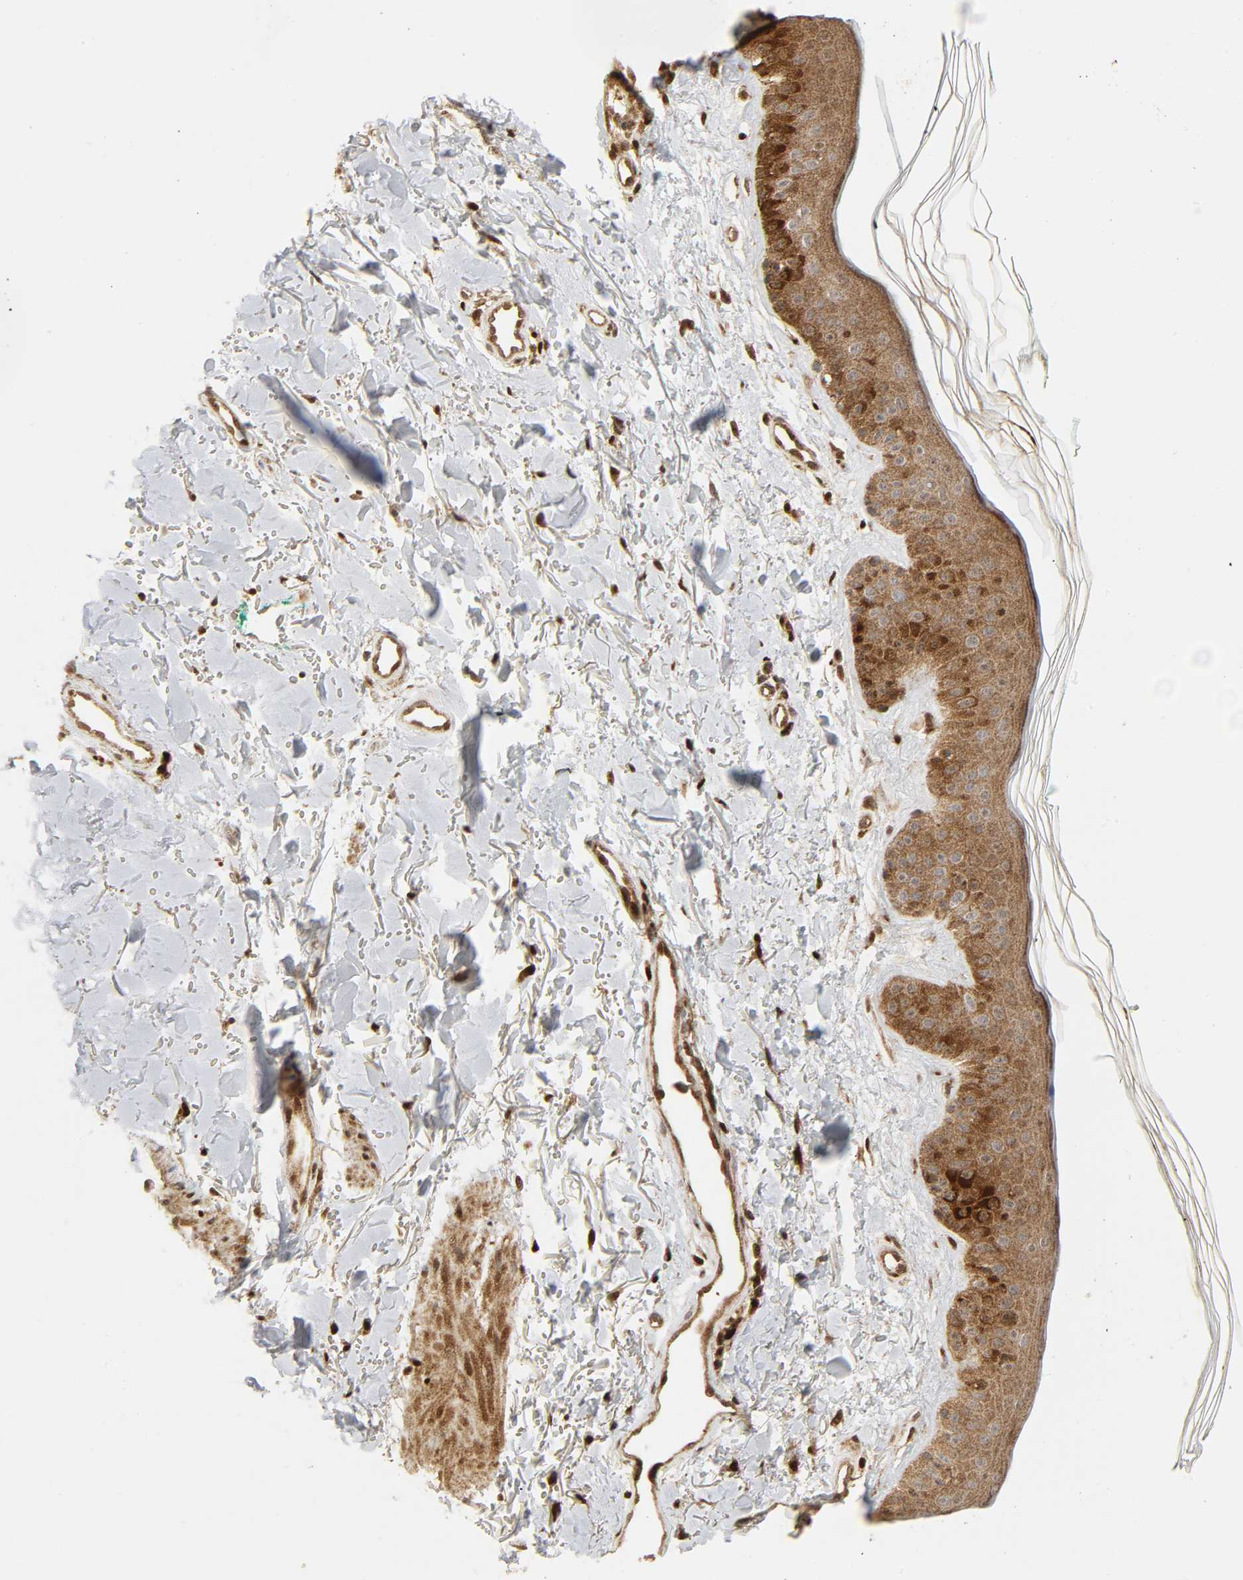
{"staining": {"intensity": "strong", "quantity": ">75%", "location": "cytoplasmic/membranous,nuclear"}, "tissue": "skin", "cell_type": "Fibroblasts", "image_type": "normal", "snomed": [{"axis": "morphology", "description": "Normal tissue, NOS"}, {"axis": "topography", "description": "Skin"}], "caption": "Strong cytoplasmic/membranous,nuclear expression for a protein is present in approximately >75% of fibroblasts of unremarkable skin using immunohistochemistry (IHC).", "gene": "CHUK", "patient": {"sex": "male", "age": 71}}